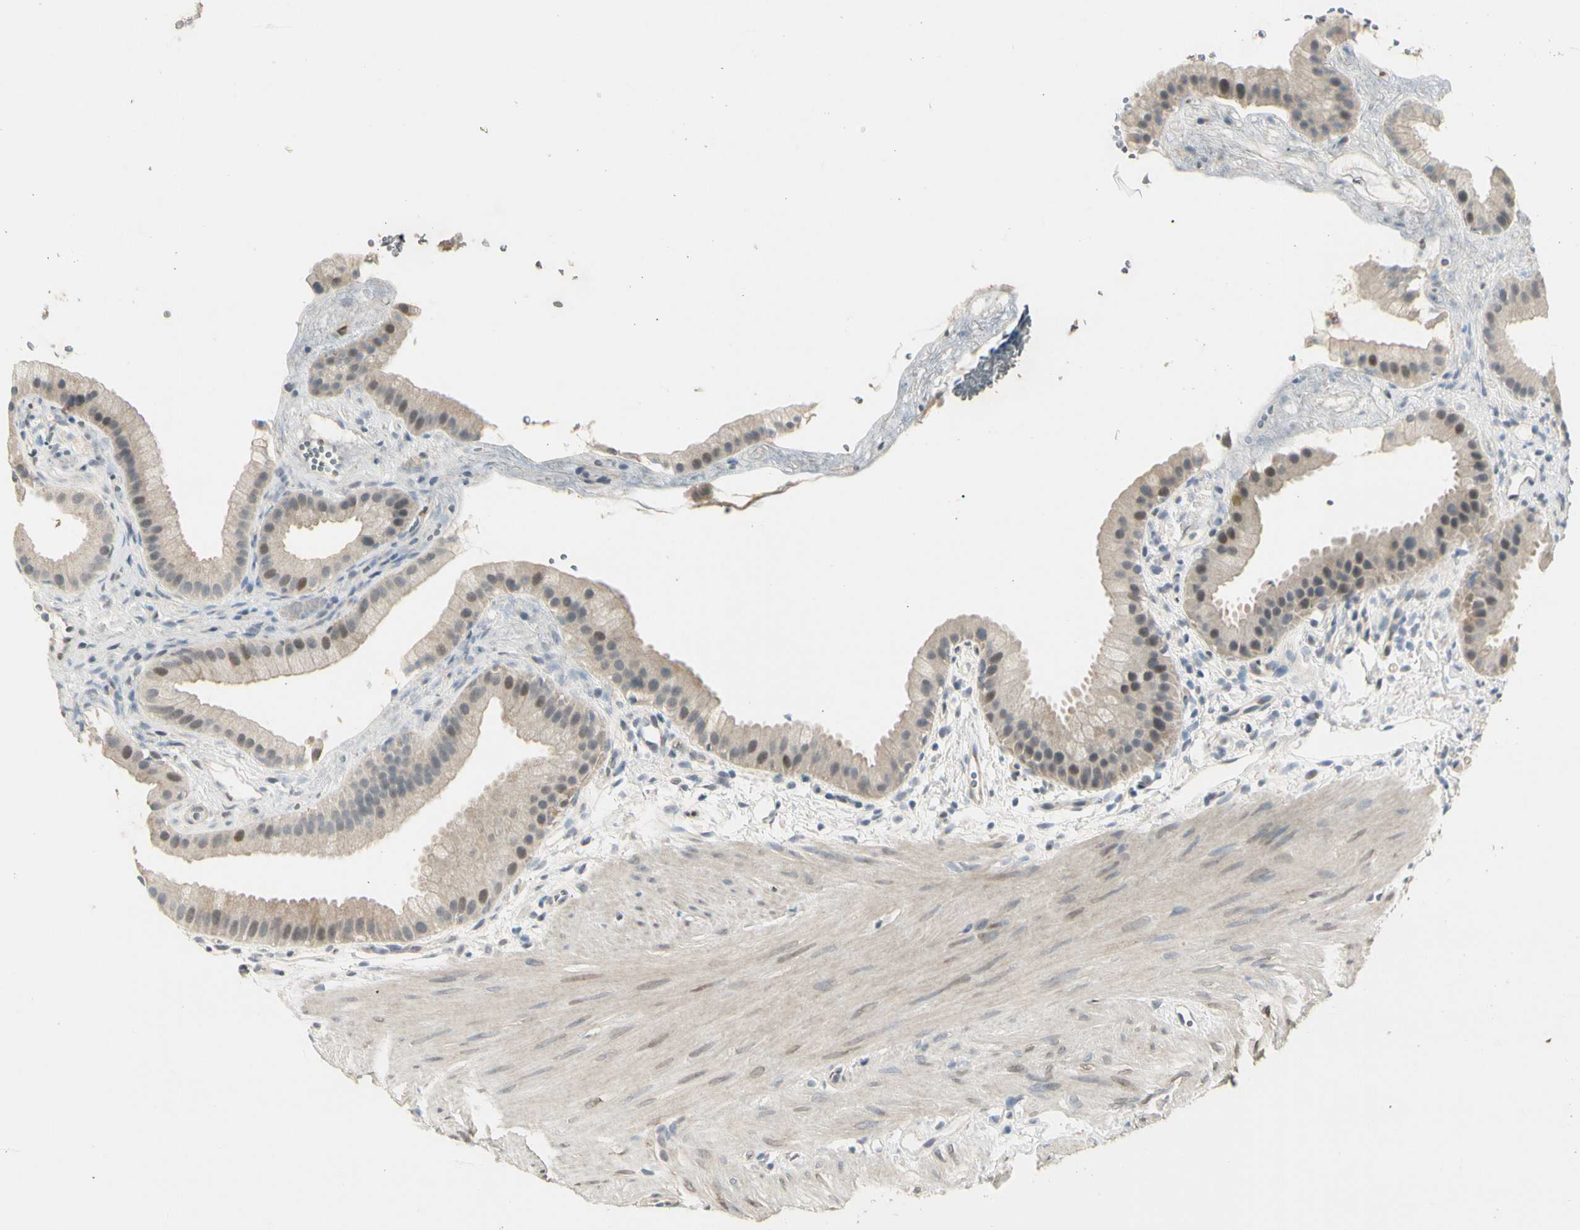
{"staining": {"intensity": "weak", "quantity": "<25%", "location": "nuclear"}, "tissue": "gallbladder", "cell_type": "Glandular cells", "image_type": "normal", "snomed": [{"axis": "morphology", "description": "Normal tissue, NOS"}, {"axis": "topography", "description": "Gallbladder"}], "caption": "Photomicrograph shows no significant protein positivity in glandular cells of unremarkable gallbladder.", "gene": "GREM1", "patient": {"sex": "female", "age": 64}}